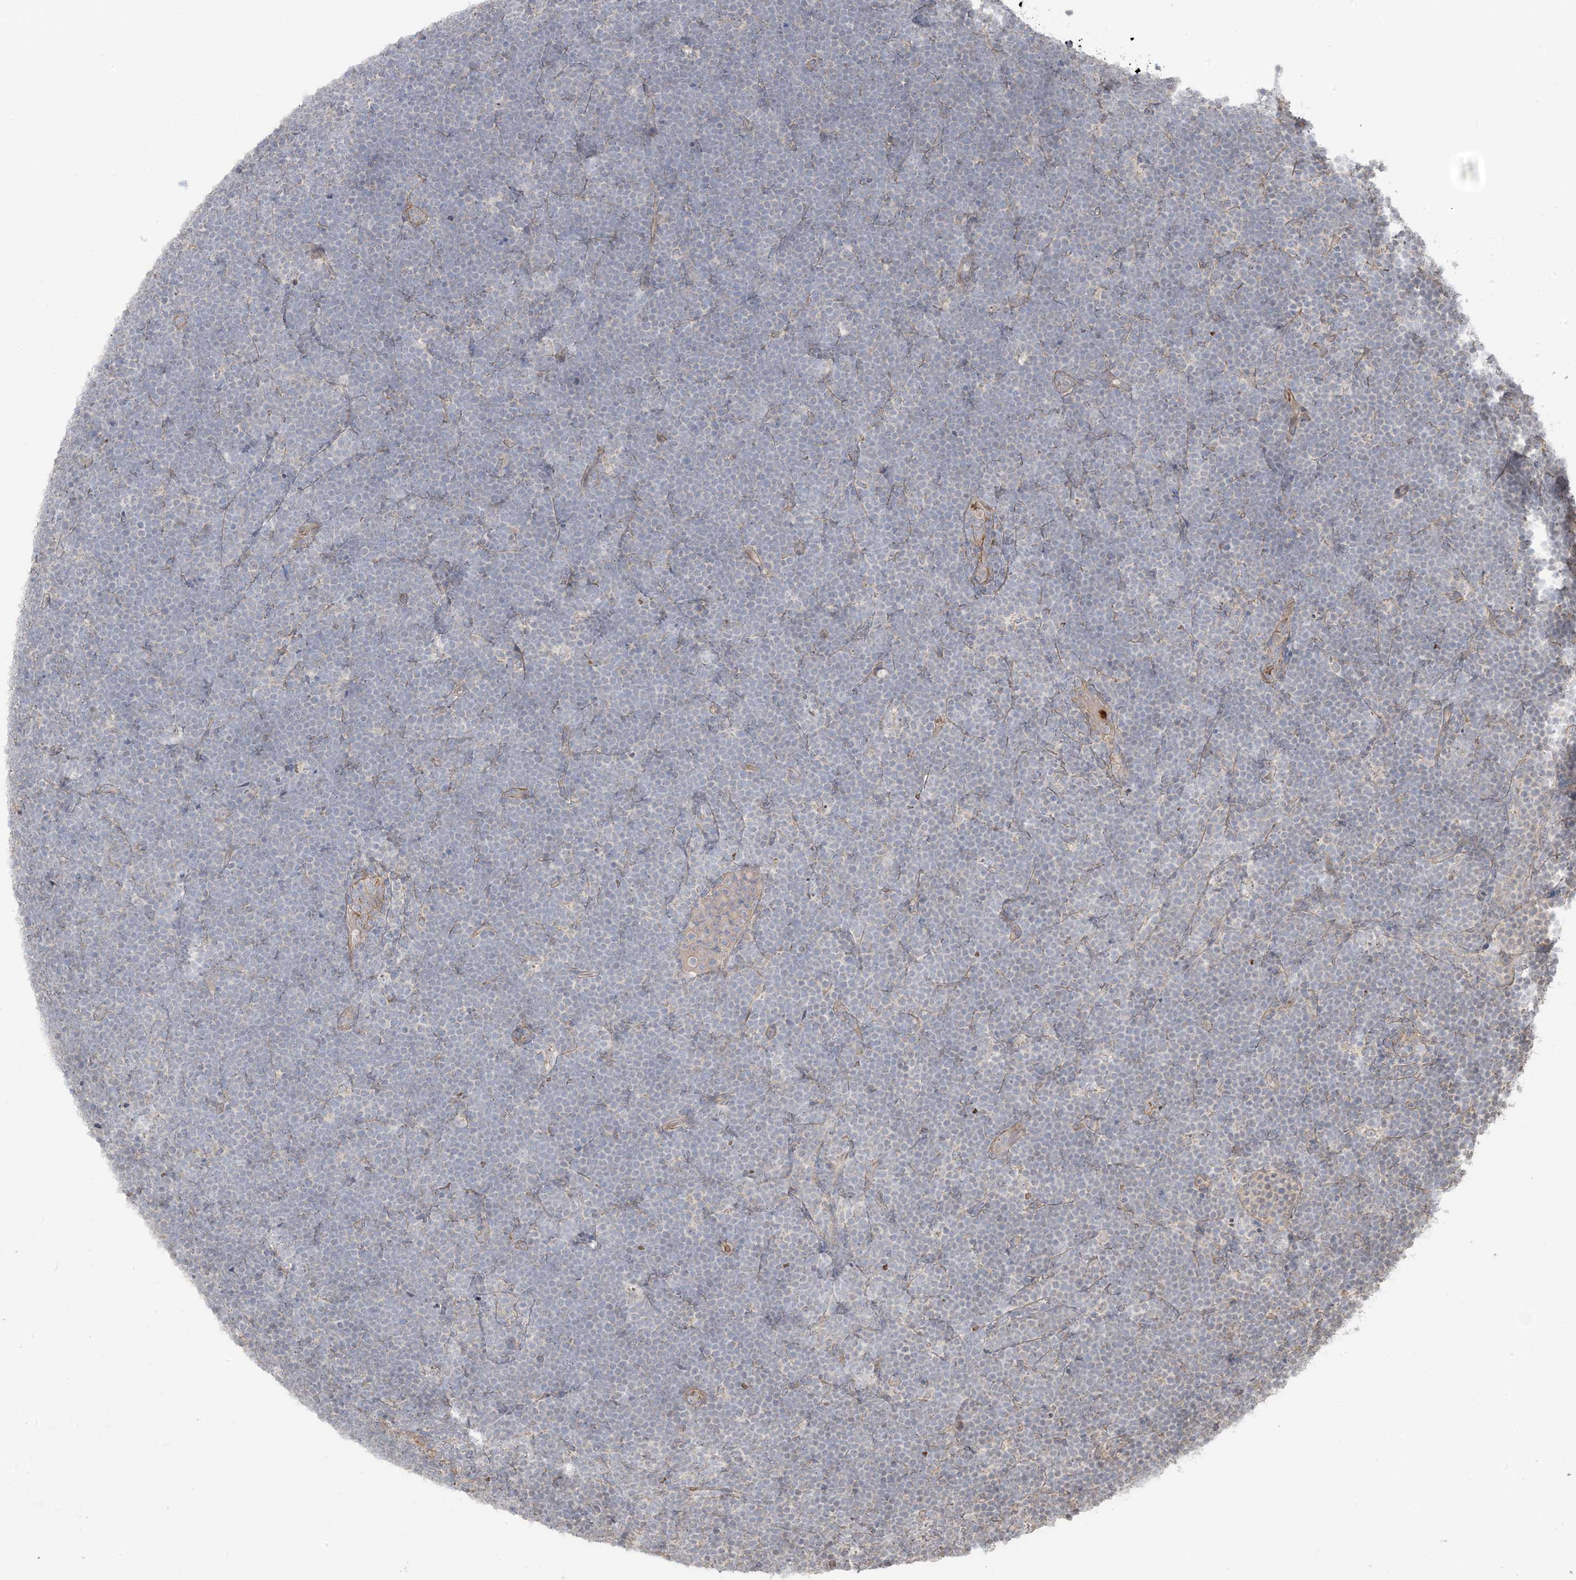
{"staining": {"intensity": "negative", "quantity": "none", "location": "none"}, "tissue": "lymphoma", "cell_type": "Tumor cells", "image_type": "cancer", "snomed": [{"axis": "morphology", "description": "Malignant lymphoma, non-Hodgkin's type, High grade"}, {"axis": "topography", "description": "Lymph node"}], "caption": "An immunohistochemistry (IHC) photomicrograph of lymphoma is shown. There is no staining in tumor cells of lymphoma.", "gene": "KLHL18", "patient": {"sex": "male", "age": 13}}